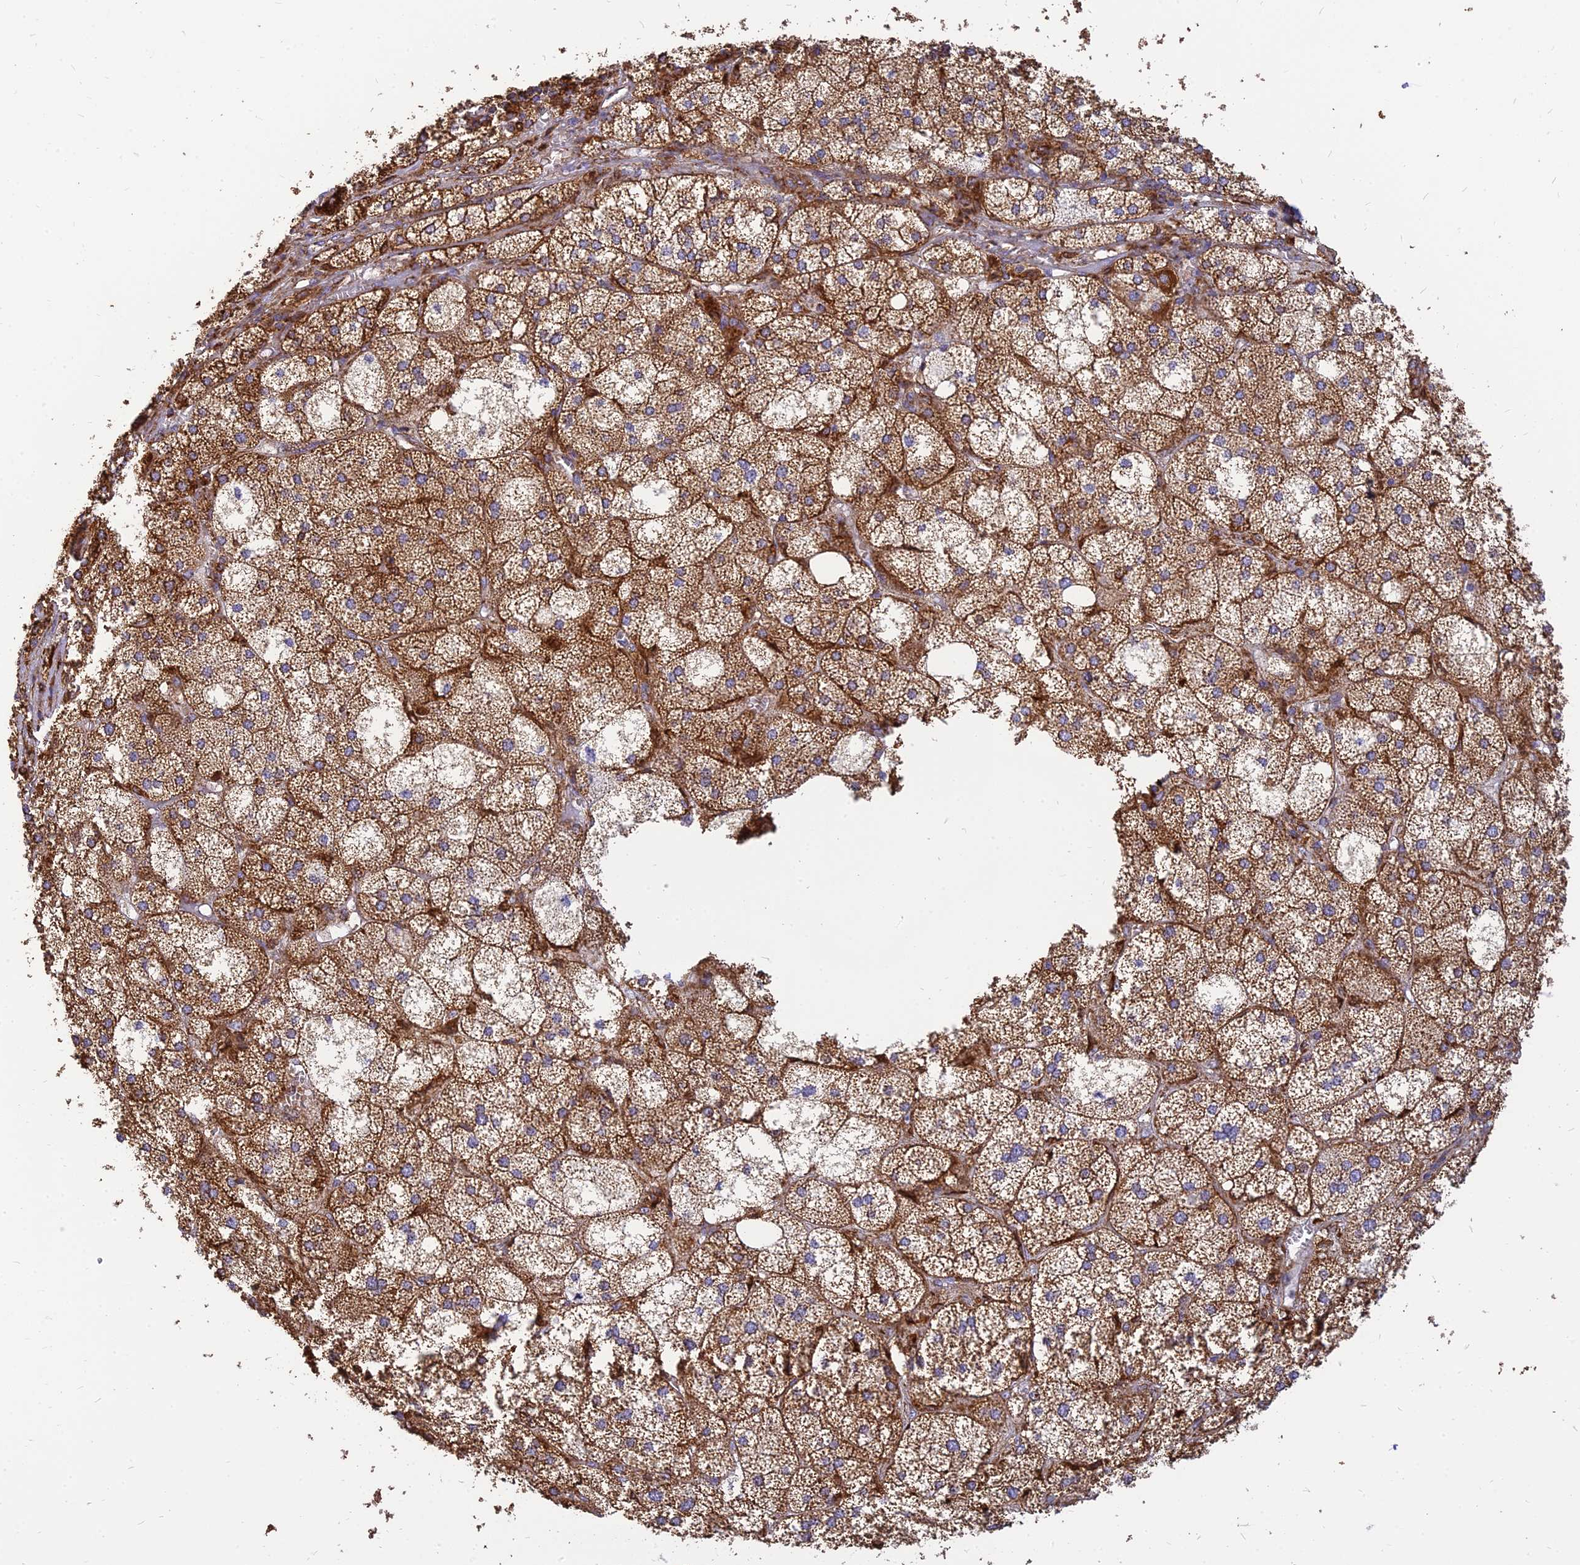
{"staining": {"intensity": "strong", "quantity": ">75%", "location": "cytoplasmic/membranous"}, "tissue": "adrenal gland", "cell_type": "Glandular cells", "image_type": "normal", "snomed": [{"axis": "morphology", "description": "Normal tissue, NOS"}, {"axis": "topography", "description": "Adrenal gland"}], "caption": "A high-resolution photomicrograph shows immunohistochemistry staining of normal adrenal gland, which exhibits strong cytoplasmic/membranous positivity in approximately >75% of glandular cells. (brown staining indicates protein expression, while blue staining denotes nuclei).", "gene": "THUMPD2", "patient": {"sex": "female", "age": 61}}